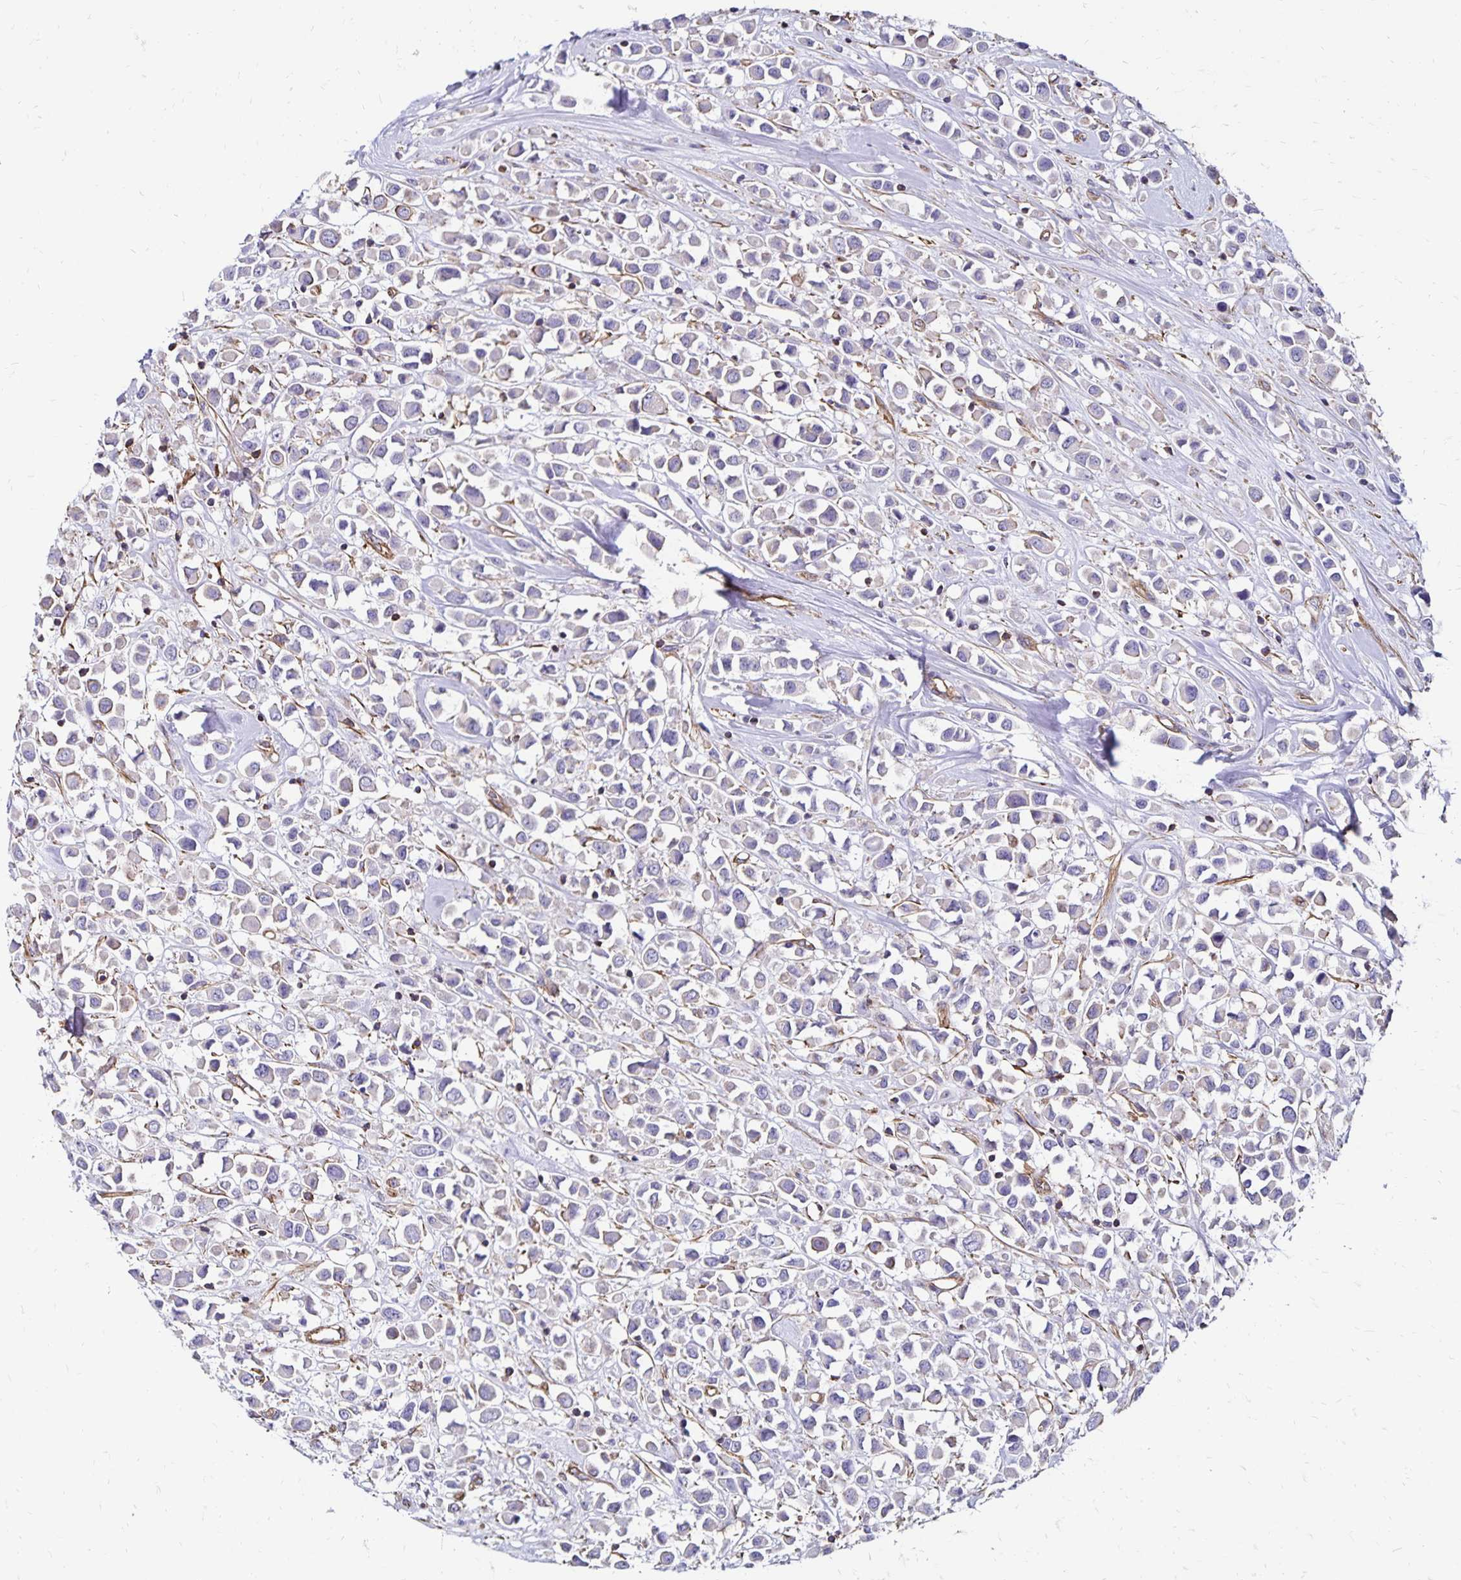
{"staining": {"intensity": "negative", "quantity": "none", "location": "none"}, "tissue": "breast cancer", "cell_type": "Tumor cells", "image_type": "cancer", "snomed": [{"axis": "morphology", "description": "Duct carcinoma"}, {"axis": "topography", "description": "Breast"}], "caption": "Human breast cancer (infiltrating ductal carcinoma) stained for a protein using immunohistochemistry shows no positivity in tumor cells.", "gene": "RPRML", "patient": {"sex": "female", "age": 61}}